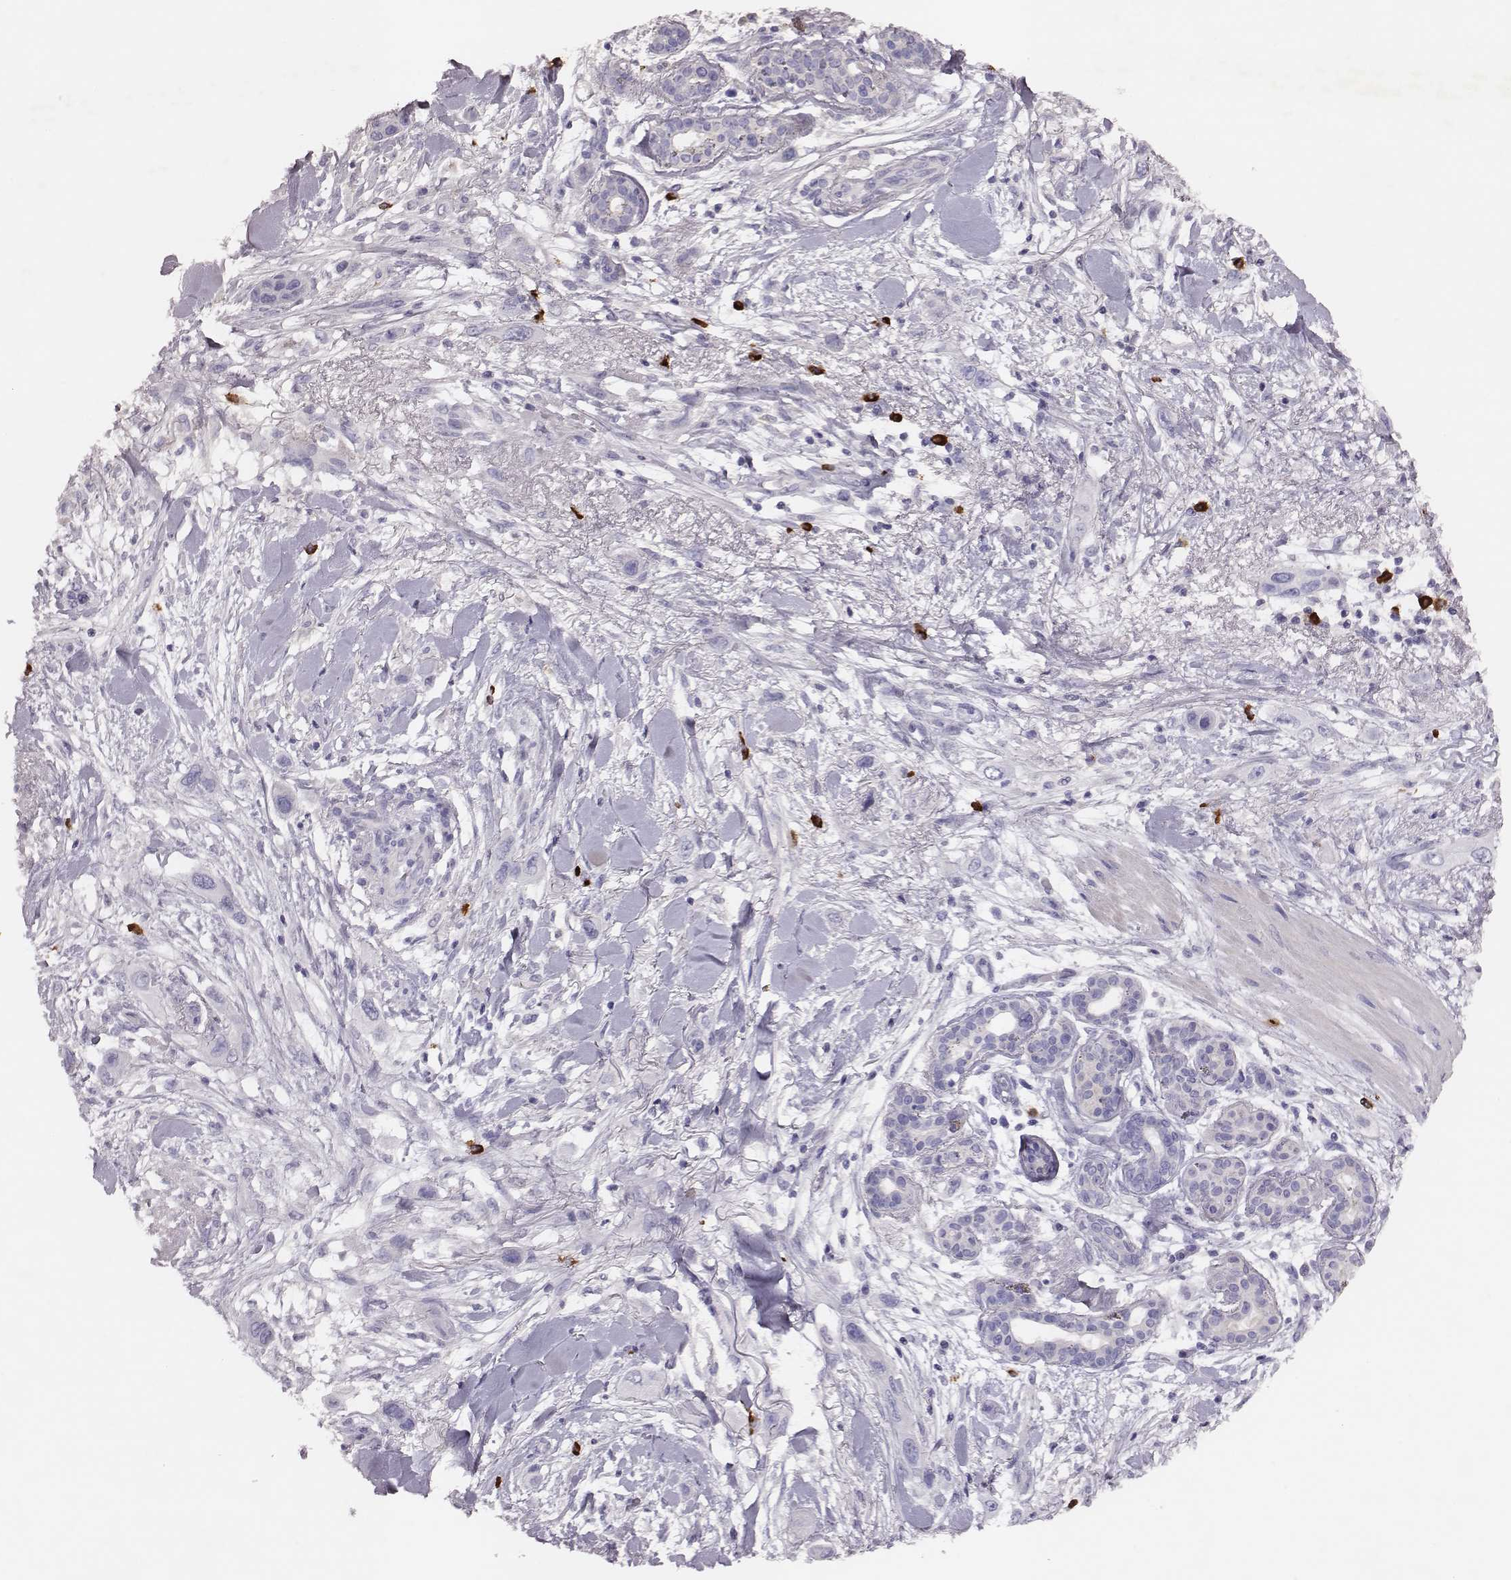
{"staining": {"intensity": "negative", "quantity": "none", "location": "none"}, "tissue": "skin cancer", "cell_type": "Tumor cells", "image_type": "cancer", "snomed": [{"axis": "morphology", "description": "Squamous cell carcinoma, NOS"}, {"axis": "topography", "description": "Skin"}], "caption": "Photomicrograph shows no protein expression in tumor cells of skin cancer (squamous cell carcinoma) tissue.", "gene": "P2RY10", "patient": {"sex": "male", "age": 79}}